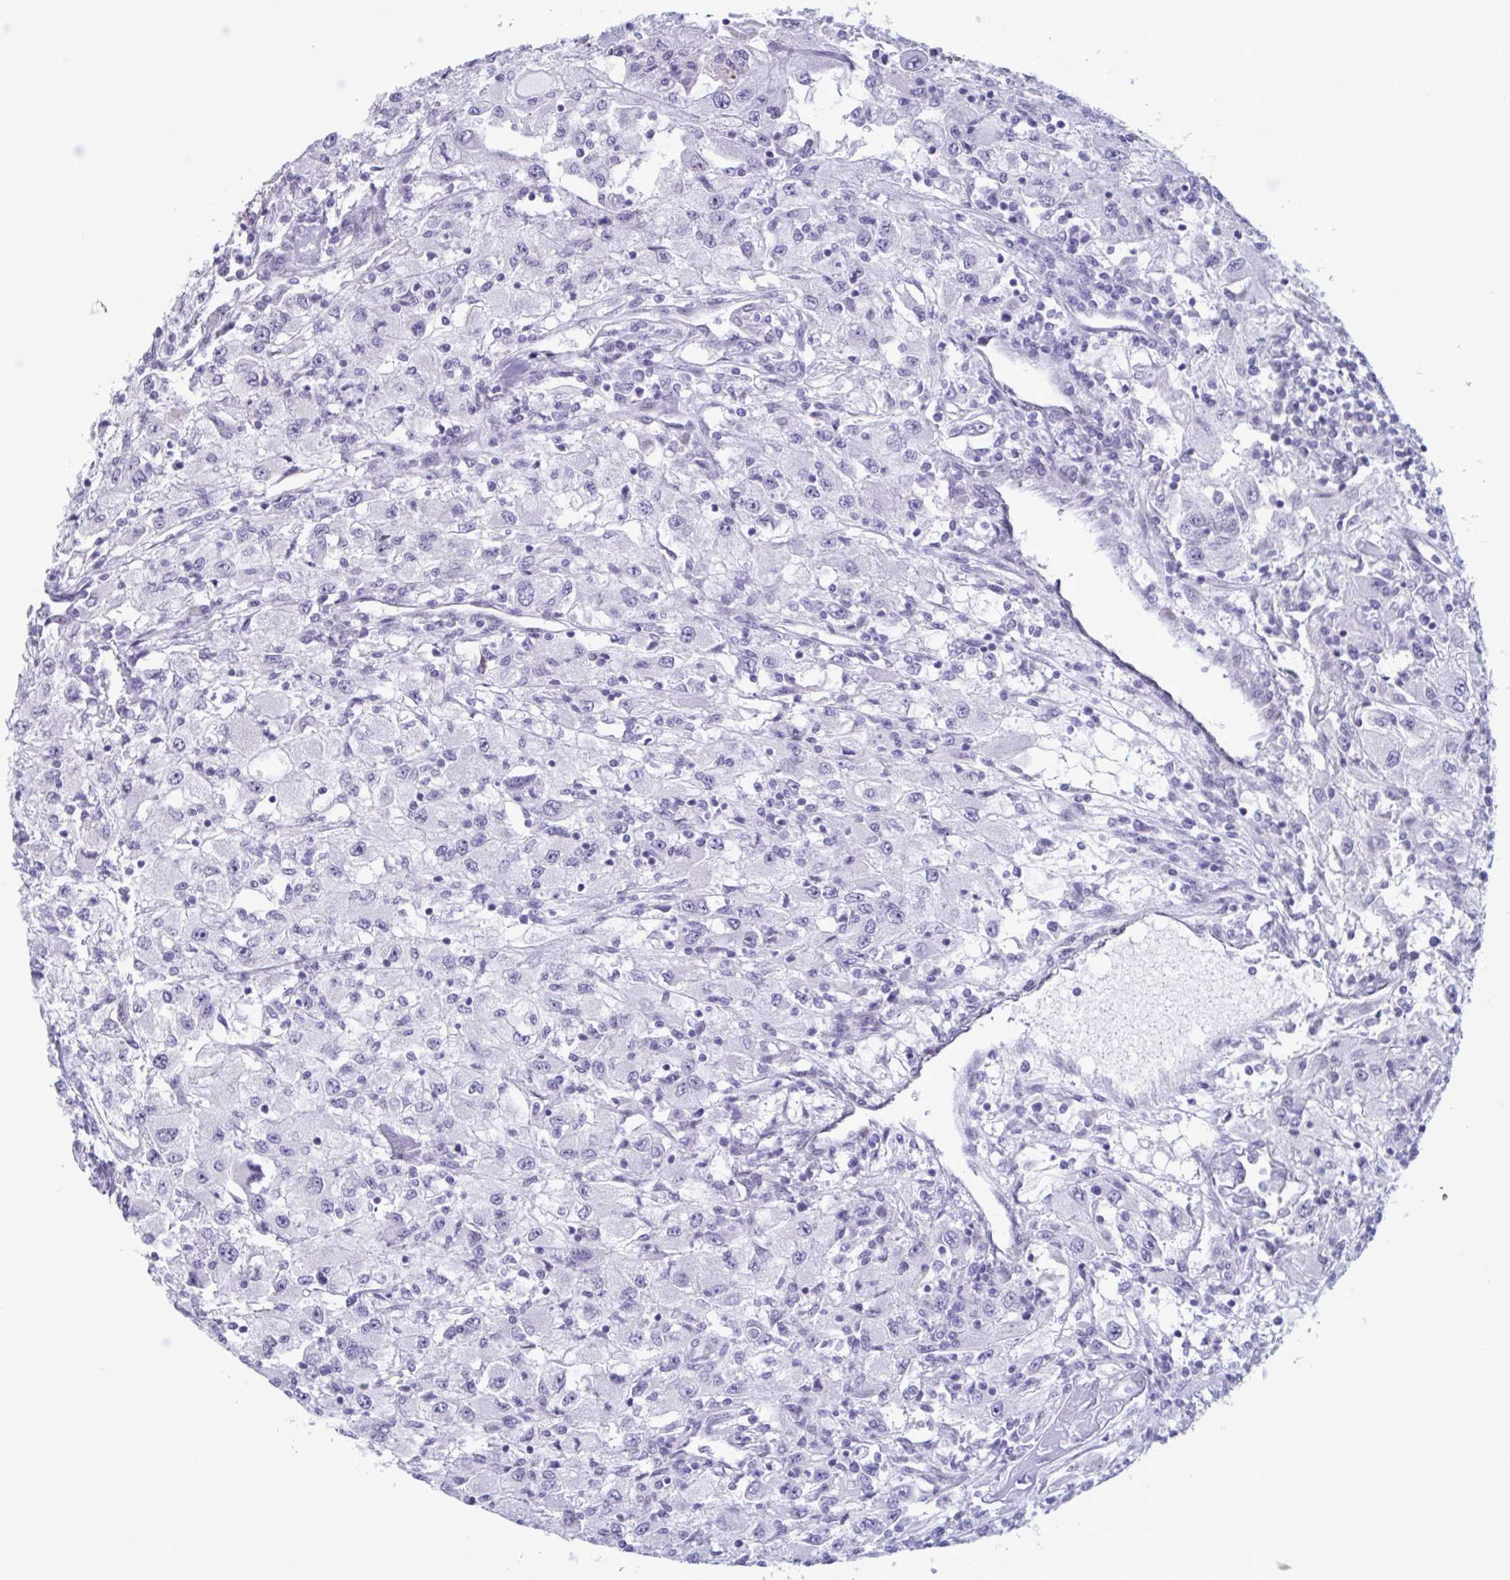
{"staining": {"intensity": "negative", "quantity": "none", "location": "none"}, "tissue": "renal cancer", "cell_type": "Tumor cells", "image_type": "cancer", "snomed": [{"axis": "morphology", "description": "Adenocarcinoma, NOS"}, {"axis": "topography", "description": "Kidney"}], "caption": "This is a micrograph of immunohistochemistry (IHC) staining of renal cancer, which shows no staining in tumor cells.", "gene": "MSMB", "patient": {"sex": "female", "age": 67}}